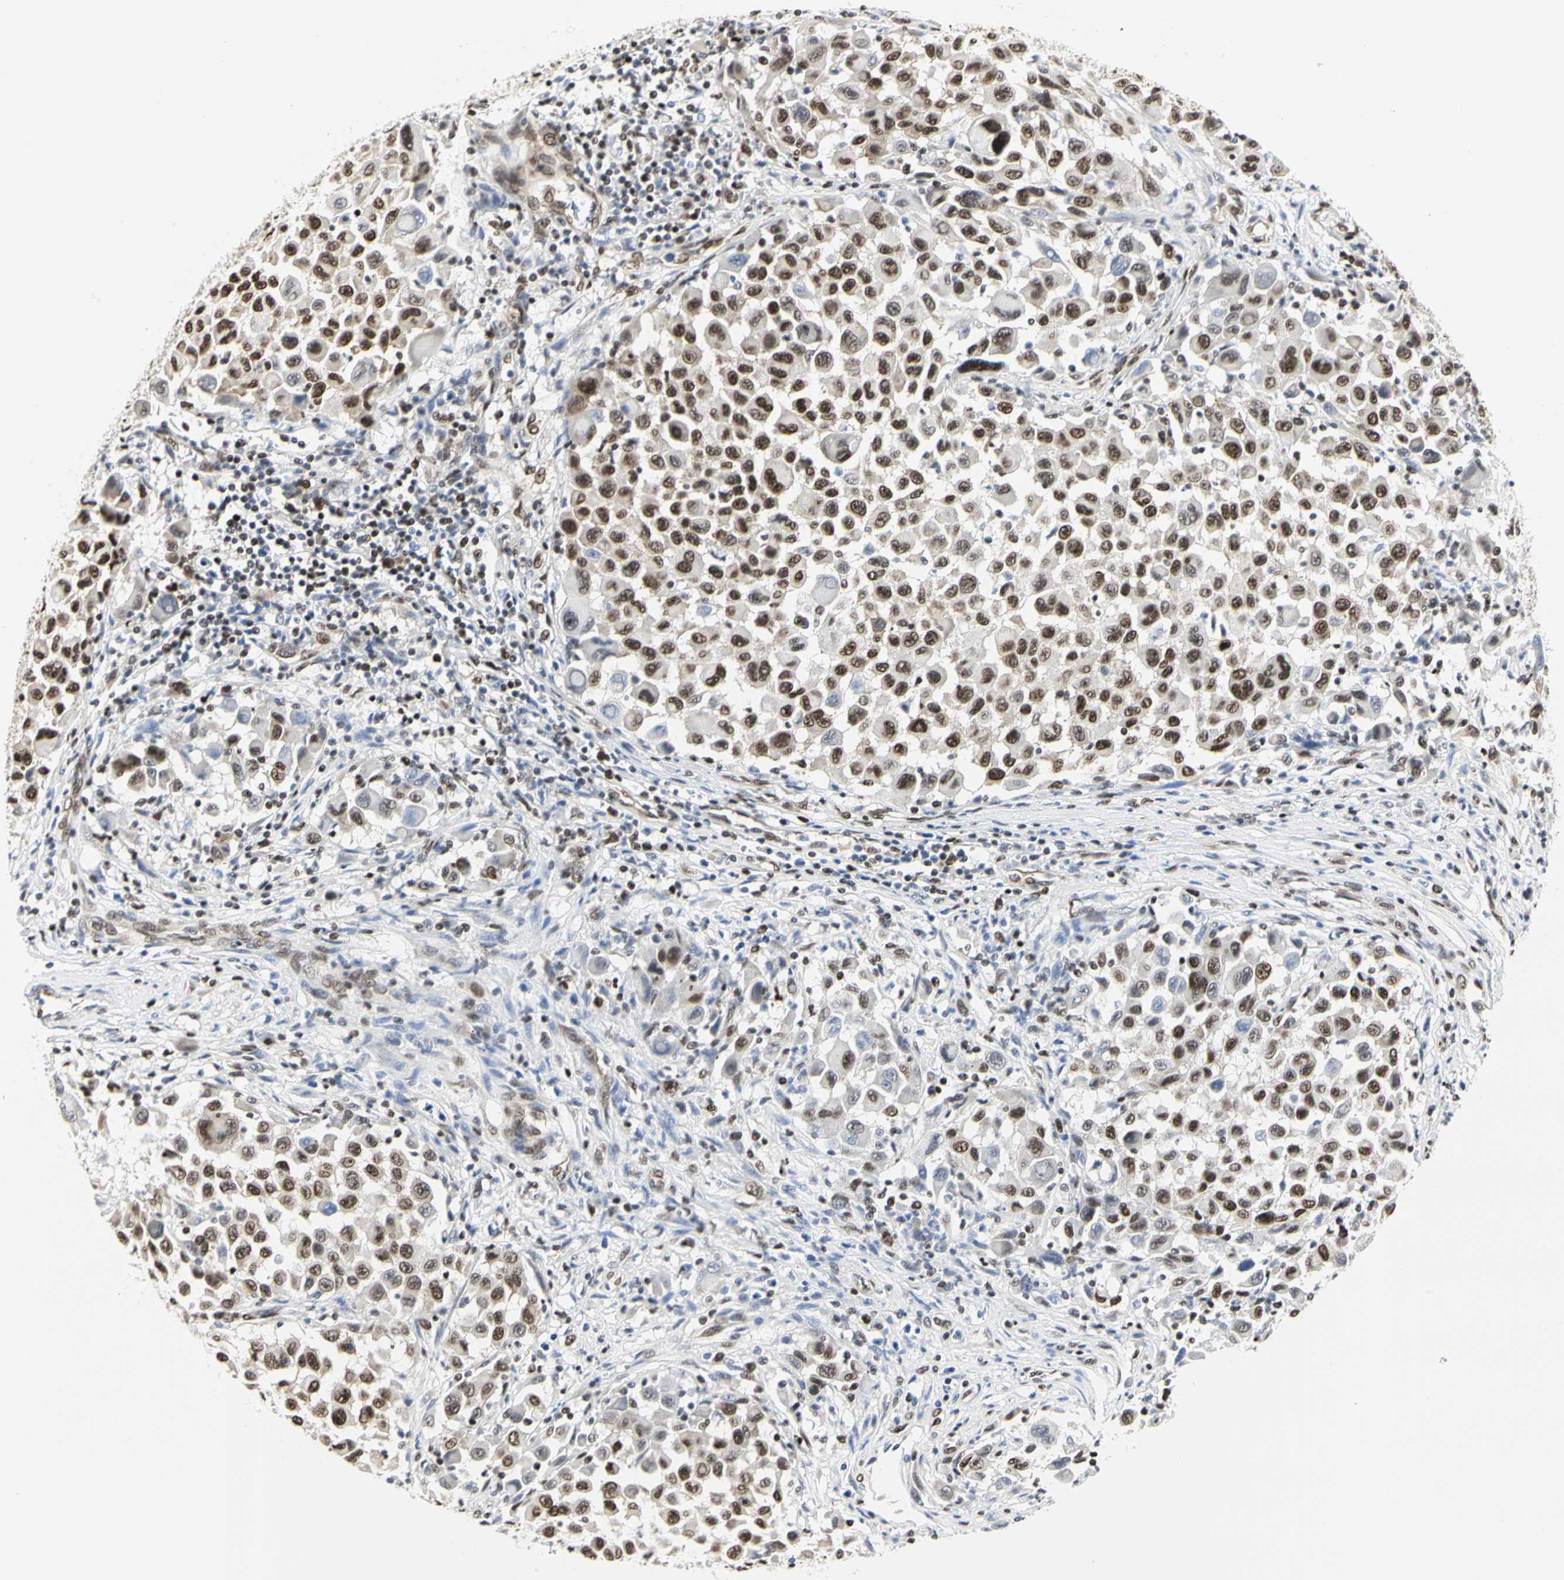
{"staining": {"intensity": "moderate", "quantity": ">75%", "location": "nuclear"}, "tissue": "melanoma", "cell_type": "Tumor cells", "image_type": "cancer", "snomed": [{"axis": "morphology", "description": "Malignant melanoma, Metastatic site"}, {"axis": "topography", "description": "Lymph node"}], "caption": "A photomicrograph showing moderate nuclear expression in approximately >75% of tumor cells in malignant melanoma (metastatic site), as visualized by brown immunohistochemical staining.", "gene": "PRMT3", "patient": {"sex": "male", "age": 61}}